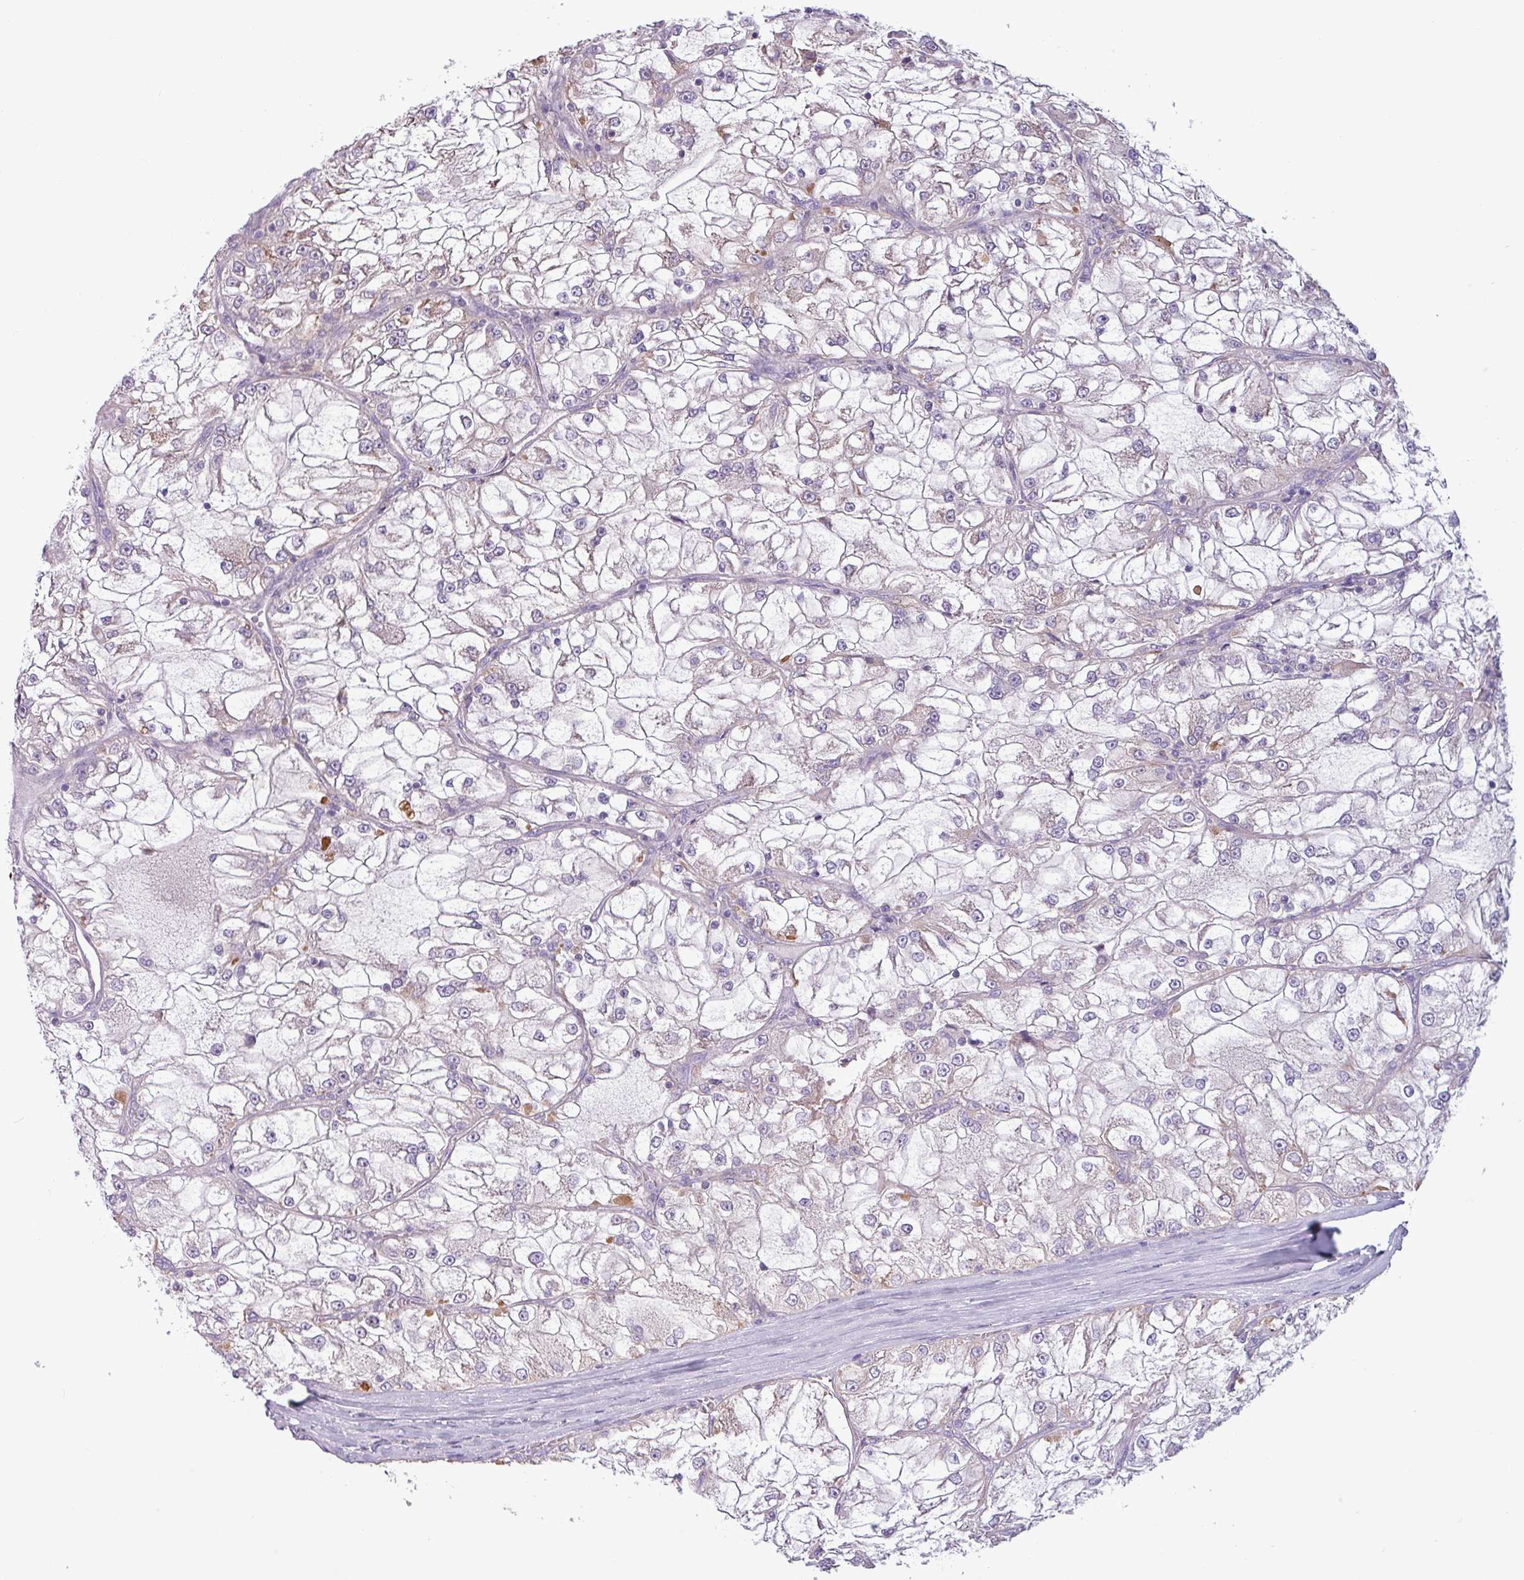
{"staining": {"intensity": "weak", "quantity": "<25%", "location": "cytoplasmic/membranous"}, "tissue": "renal cancer", "cell_type": "Tumor cells", "image_type": "cancer", "snomed": [{"axis": "morphology", "description": "Adenocarcinoma, NOS"}, {"axis": "topography", "description": "Kidney"}], "caption": "A photomicrograph of renal adenocarcinoma stained for a protein demonstrates no brown staining in tumor cells.", "gene": "CAMK1", "patient": {"sex": "female", "age": 72}}